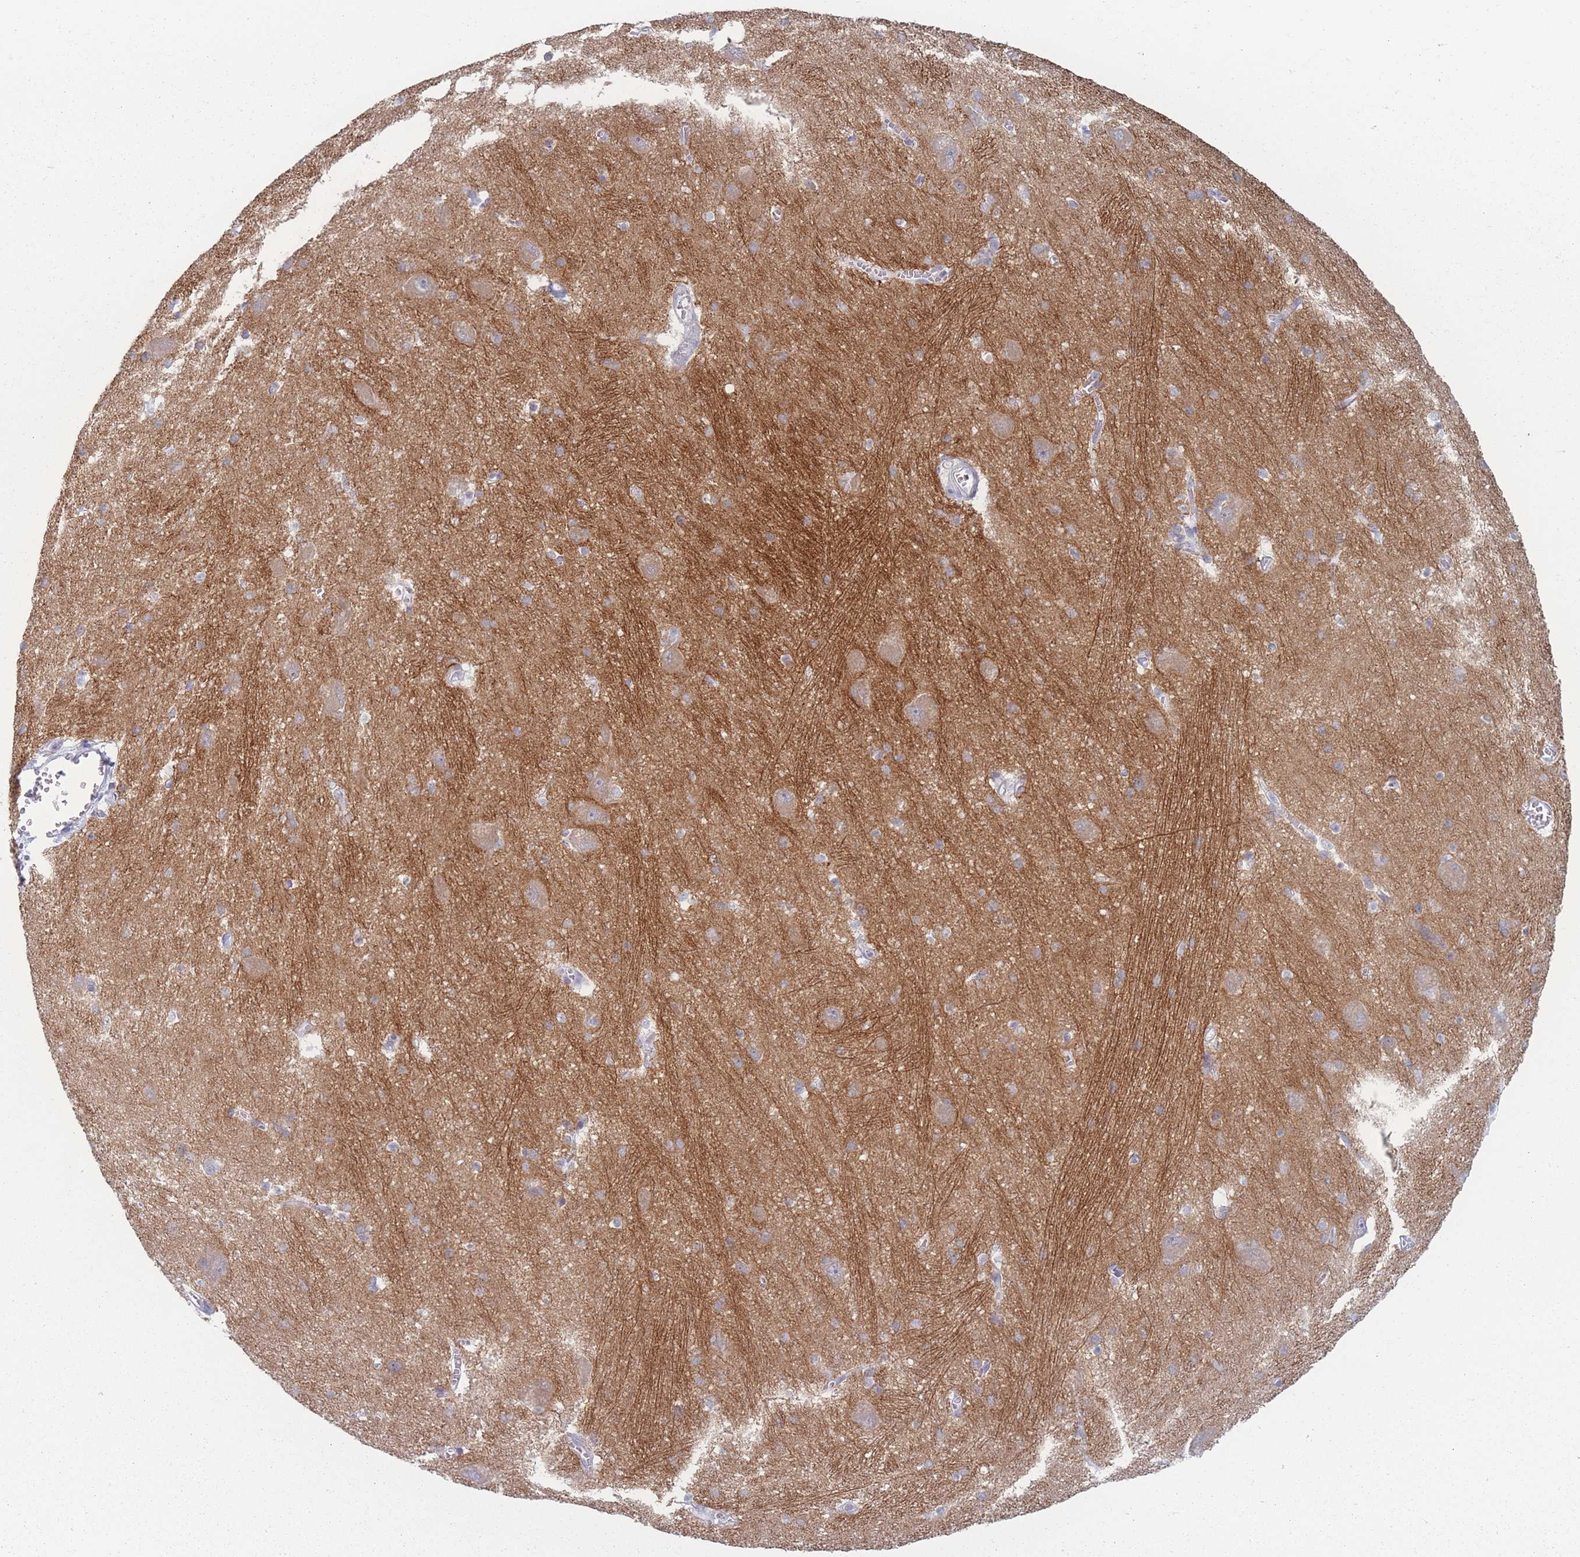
{"staining": {"intensity": "negative", "quantity": "none", "location": "none"}, "tissue": "caudate", "cell_type": "Glial cells", "image_type": "normal", "snomed": [{"axis": "morphology", "description": "Normal tissue, NOS"}, {"axis": "topography", "description": "Lateral ventricle wall"}], "caption": "Immunohistochemistry (IHC) of unremarkable caudate exhibits no positivity in glial cells.", "gene": "RNF4", "patient": {"sex": "male", "age": 37}}